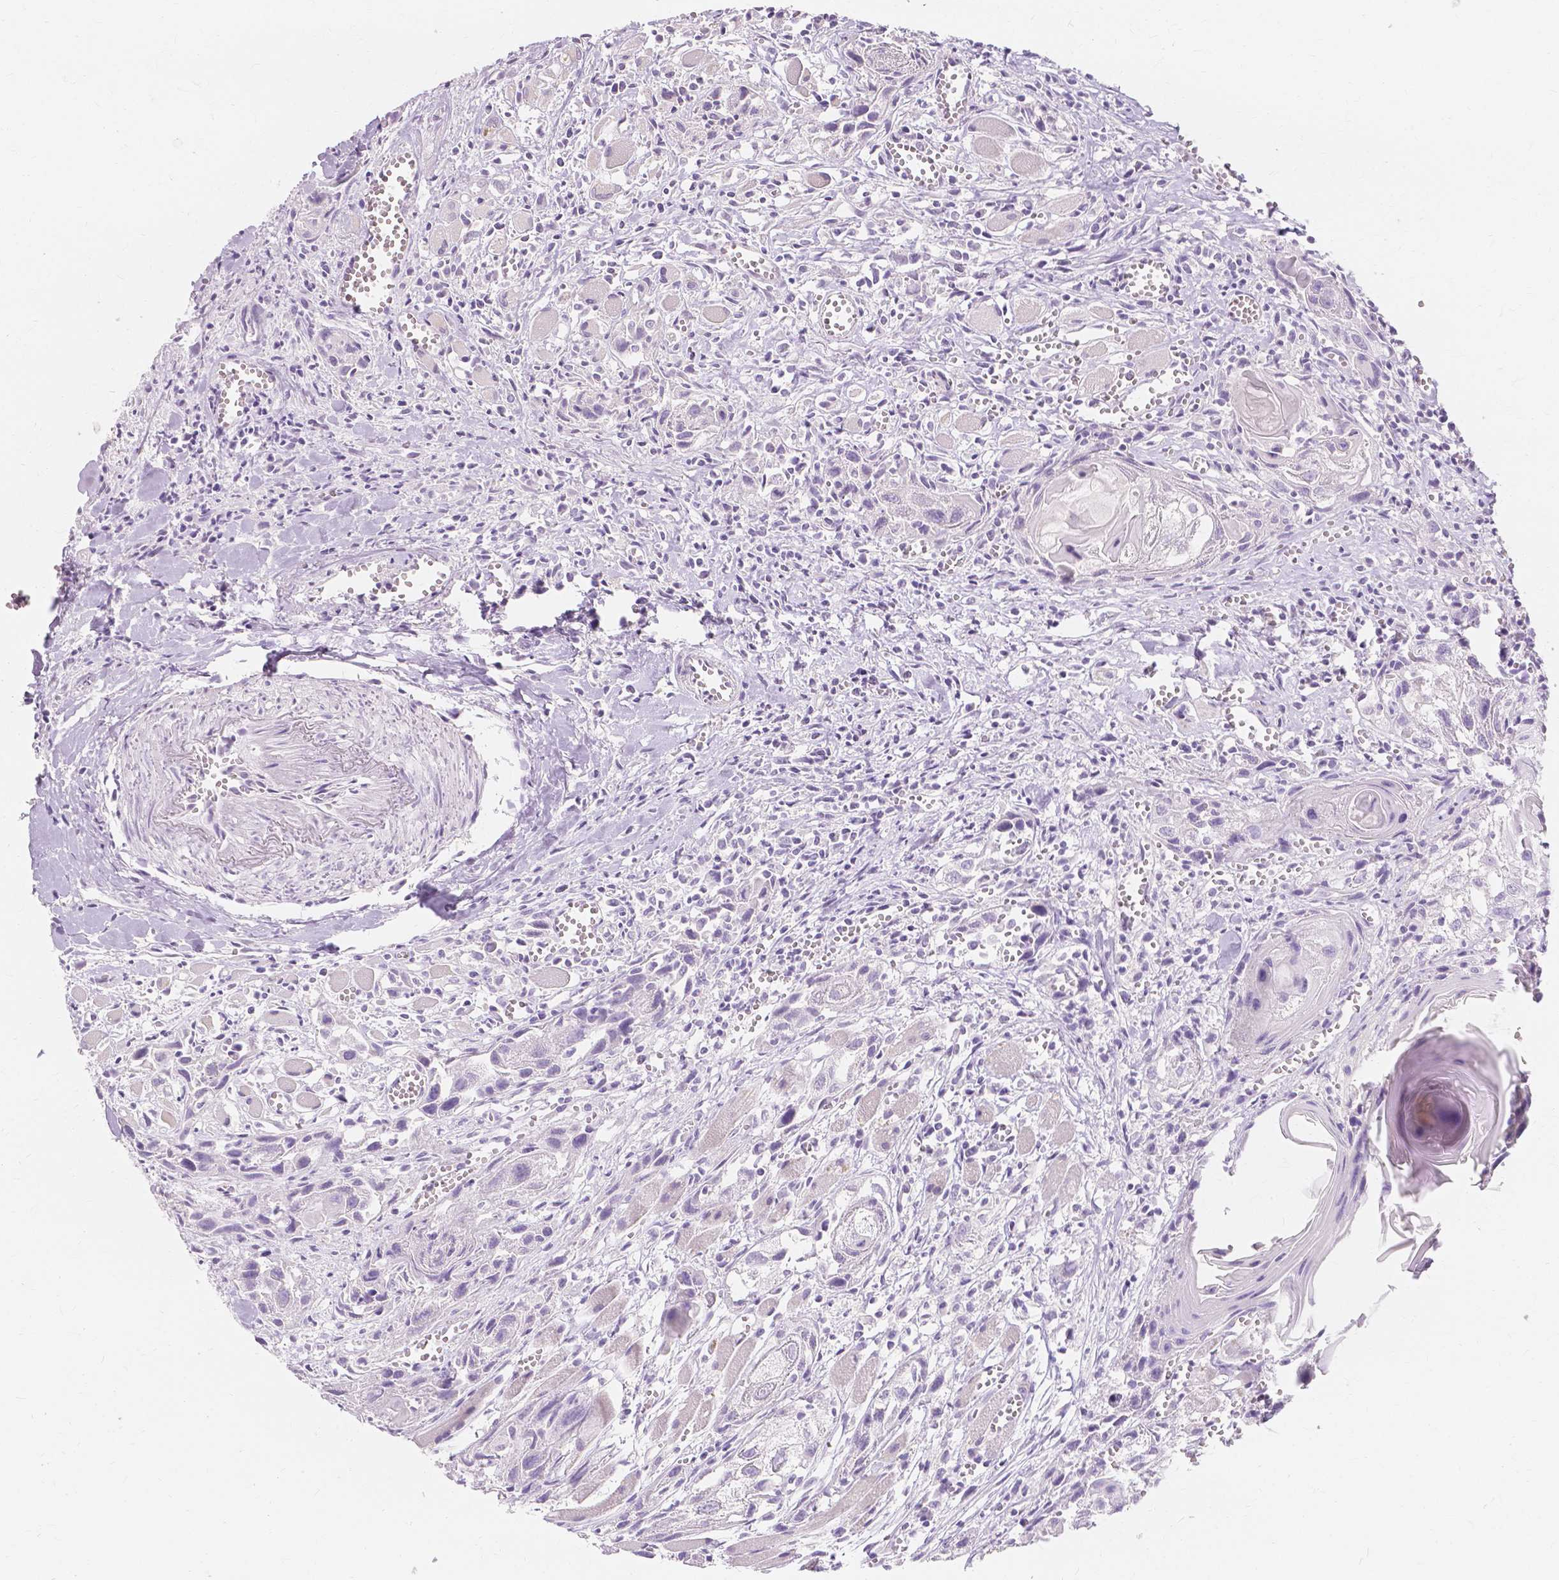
{"staining": {"intensity": "negative", "quantity": "none", "location": "none"}, "tissue": "head and neck cancer", "cell_type": "Tumor cells", "image_type": "cancer", "snomed": [{"axis": "morphology", "description": "Squamous cell carcinoma, NOS"}, {"axis": "topography", "description": "Head-Neck"}], "caption": "Immunohistochemical staining of human head and neck cancer displays no significant staining in tumor cells.", "gene": "MUC12", "patient": {"sex": "female", "age": 80}}